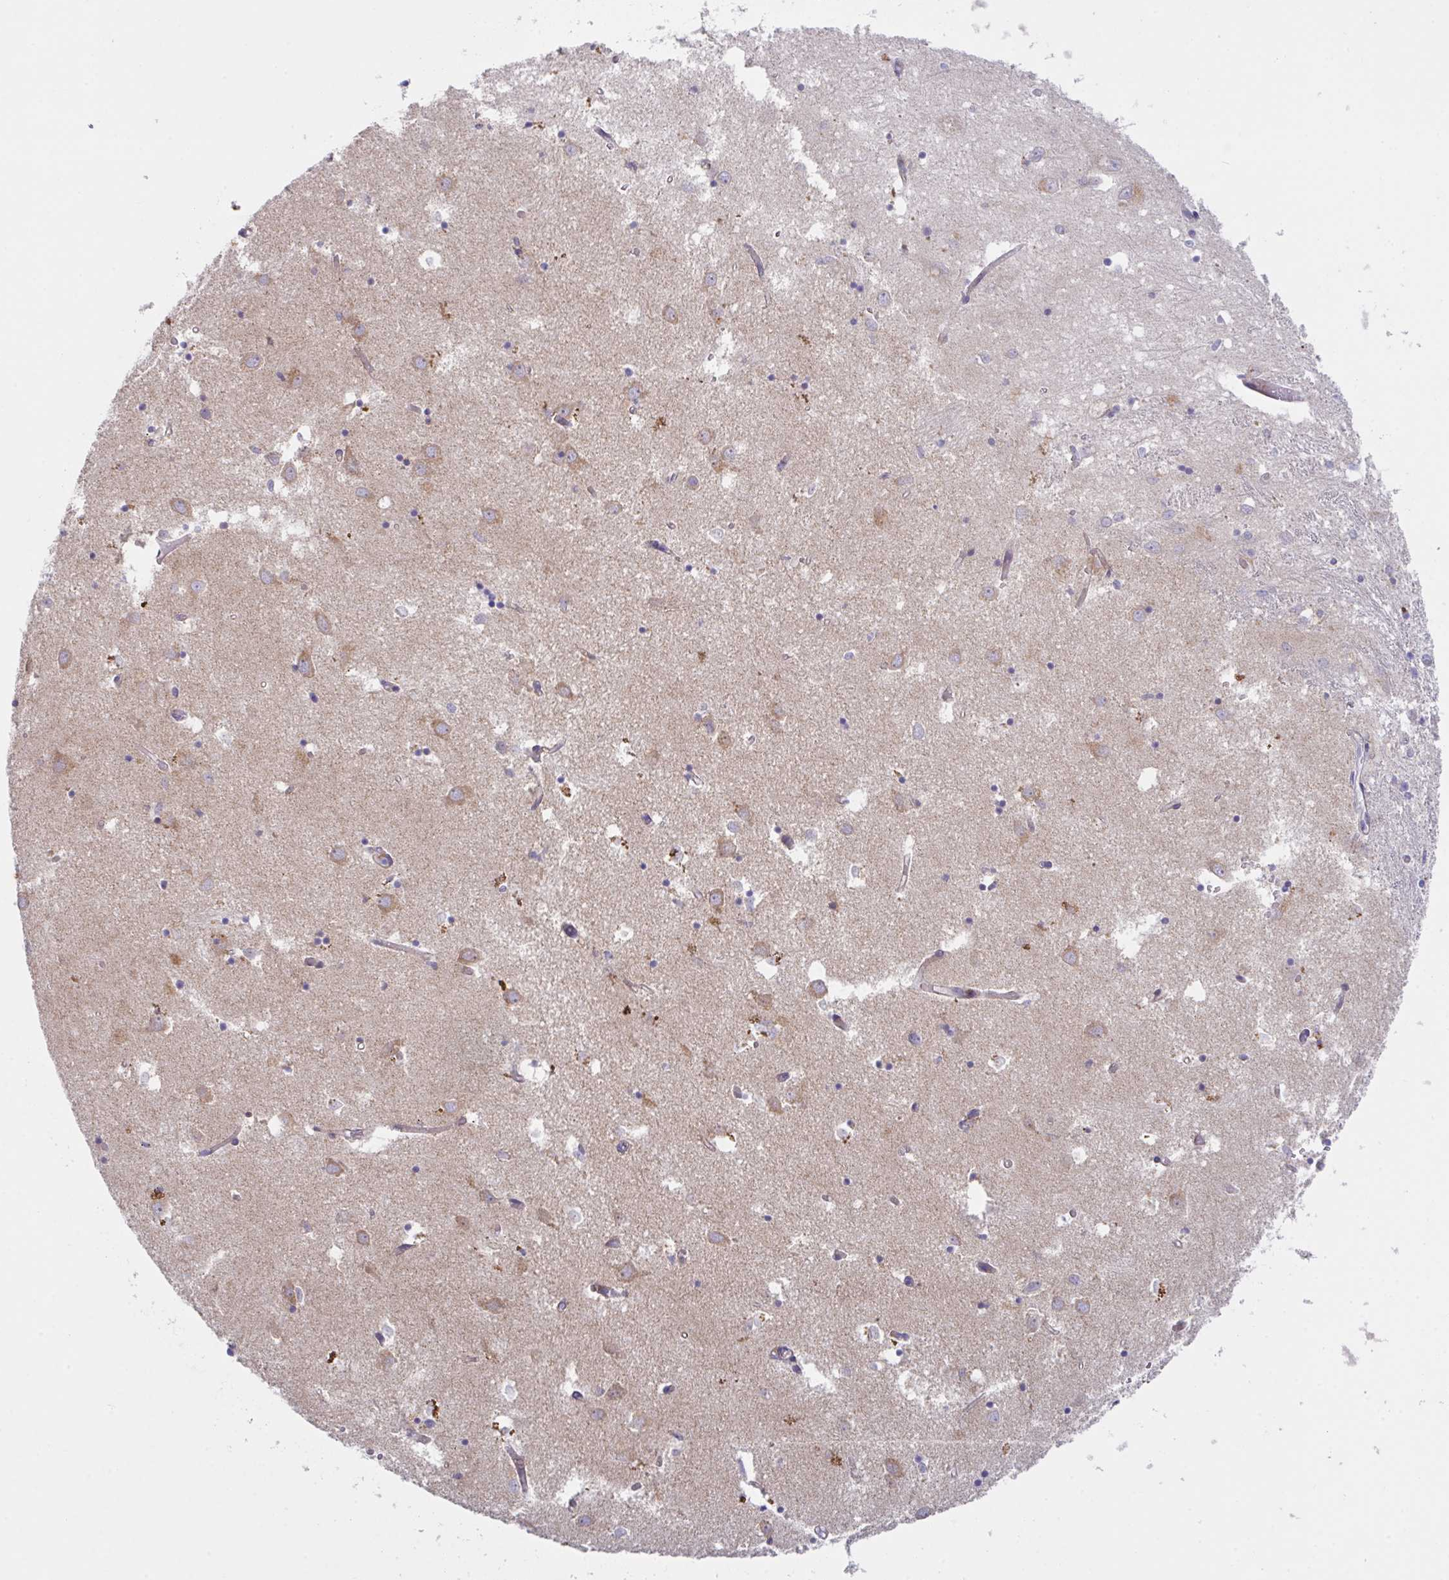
{"staining": {"intensity": "negative", "quantity": "none", "location": "none"}, "tissue": "caudate", "cell_type": "Glial cells", "image_type": "normal", "snomed": [{"axis": "morphology", "description": "Normal tissue, NOS"}, {"axis": "topography", "description": "Lateral ventricle wall"}], "caption": "DAB (3,3'-diaminobenzidine) immunohistochemical staining of normal caudate demonstrates no significant staining in glial cells.", "gene": "YARS2", "patient": {"sex": "male", "age": 70}}